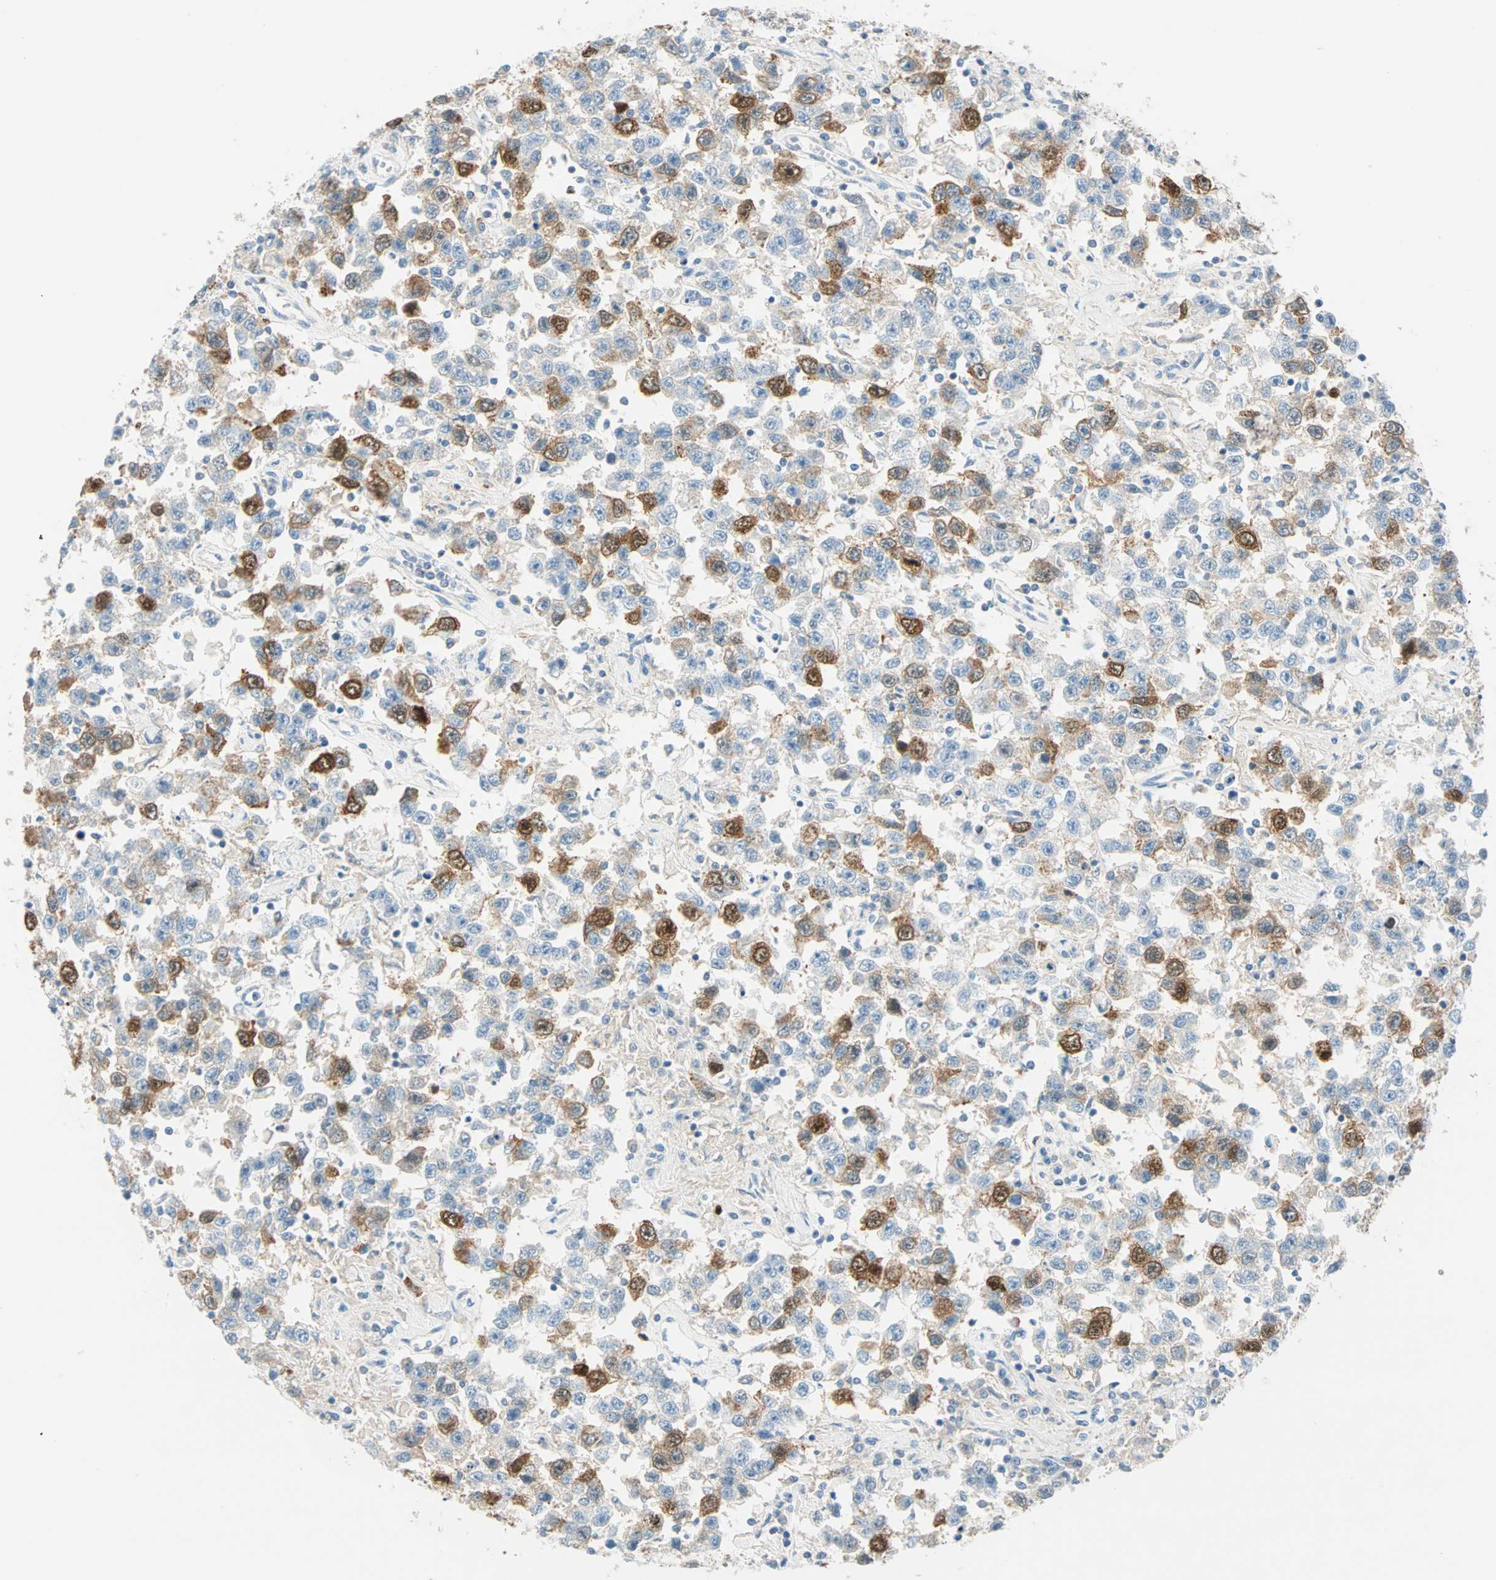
{"staining": {"intensity": "moderate", "quantity": "<25%", "location": "cytoplasmic/membranous,nuclear"}, "tissue": "testis cancer", "cell_type": "Tumor cells", "image_type": "cancer", "snomed": [{"axis": "morphology", "description": "Seminoma, NOS"}, {"axis": "topography", "description": "Testis"}], "caption": "Immunohistochemistry (IHC) micrograph of human testis seminoma stained for a protein (brown), which reveals low levels of moderate cytoplasmic/membranous and nuclear staining in approximately <25% of tumor cells.", "gene": "PTTG1", "patient": {"sex": "male", "age": 41}}